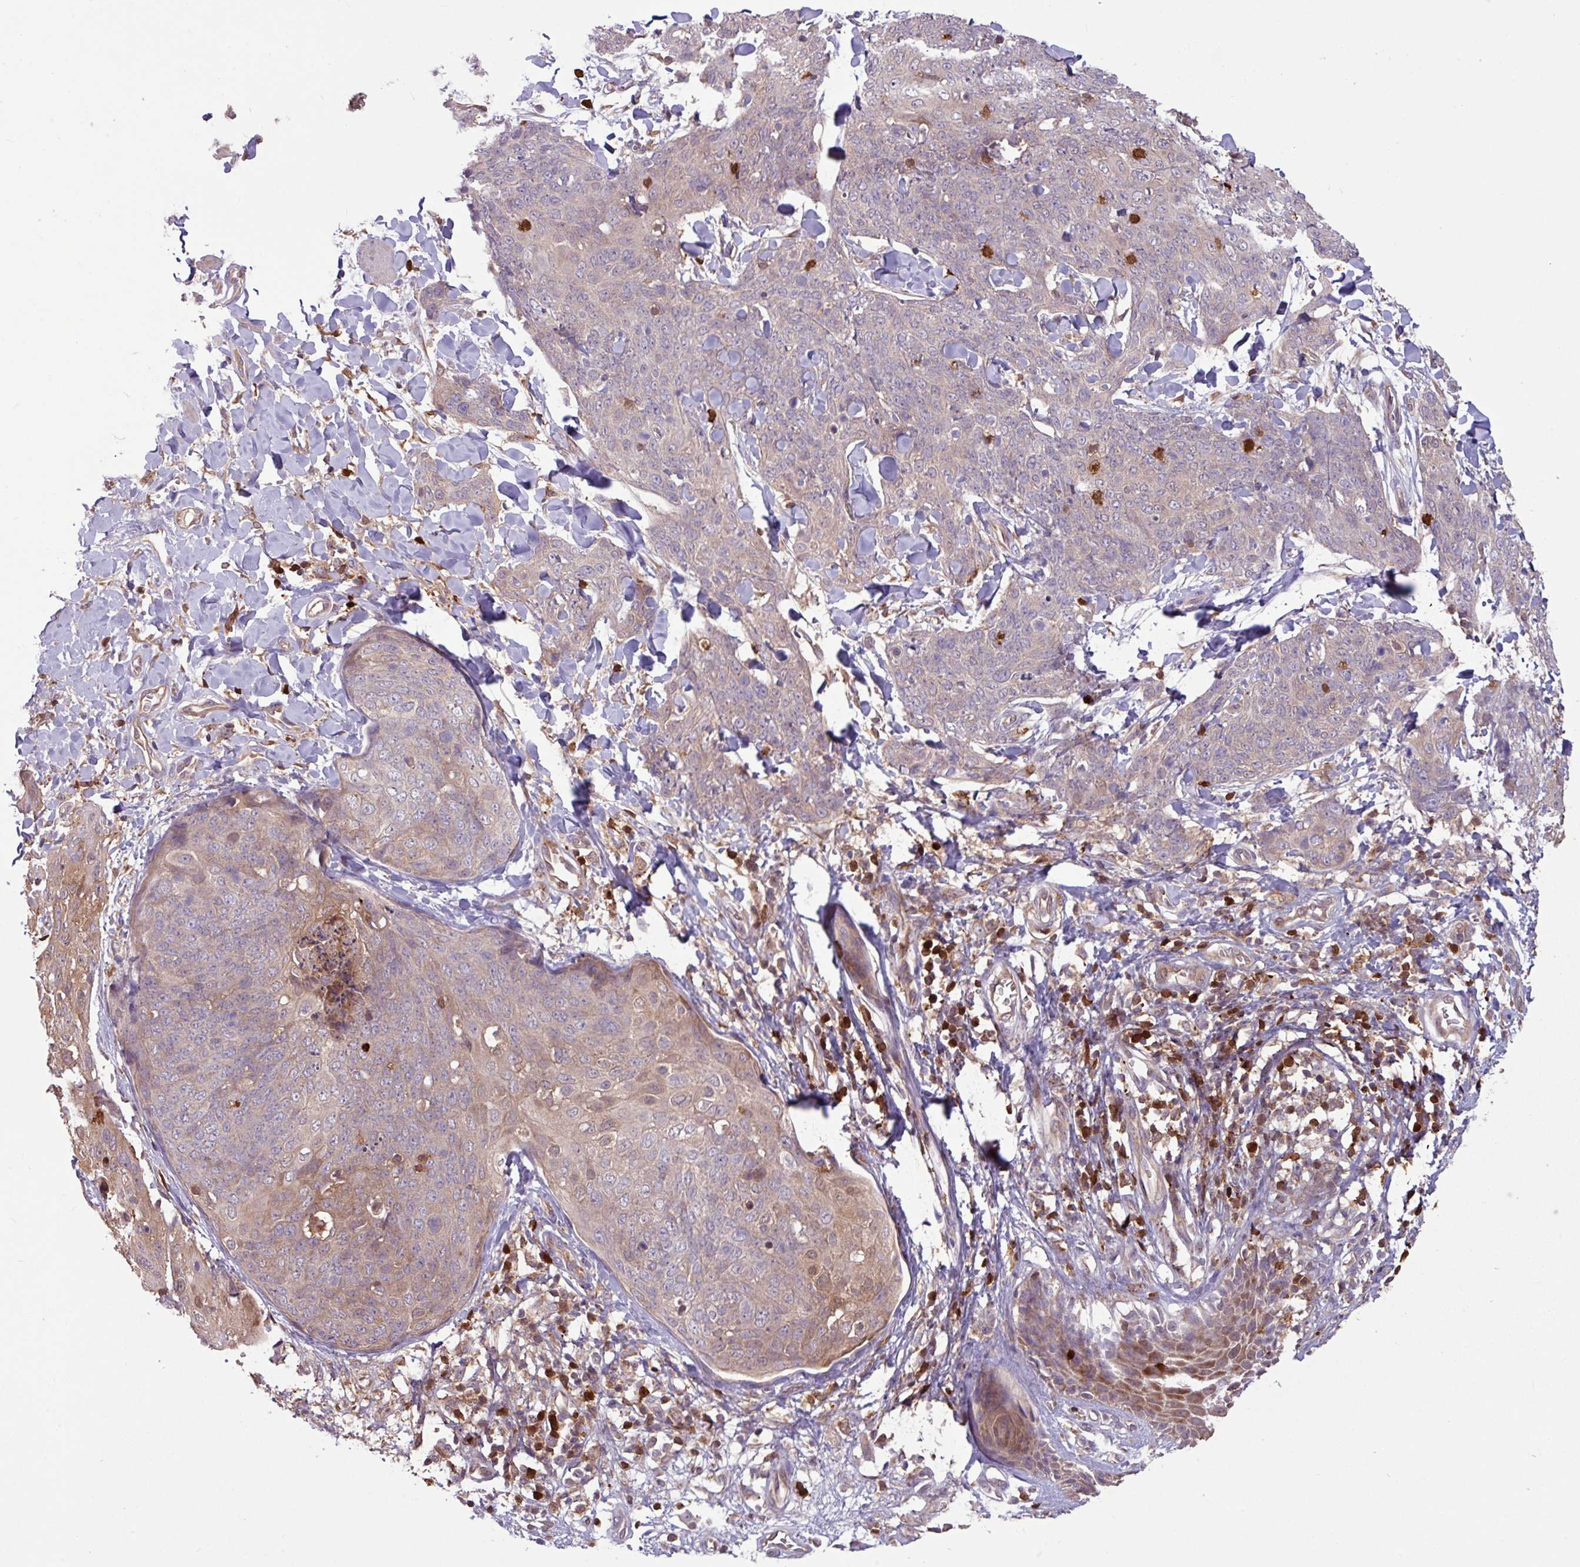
{"staining": {"intensity": "moderate", "quantity": "25%-75%", "location": "cytoplasmic/membranous,nuclear"}, "tissue": "skin cancer", "cell_type": "Tumor cells", "image_type": "cancer", "snomed": [{"axis": "morphology", "description": "Squamous cell carcinoma, NOS"}, {"axis": "topography", "description": "Skin"}, {"axis": "topography", "description": "Vulva"}], "caption": "This is a photomicrograph of immunohistochemistry staining of squamous cell carcinoma (skin), which shows moderate expression in the cytoplasmic/membranous and nuclear of tumor cells.", "gene": "SEC61G", "patient": {"sex": "female", "age": 85}}